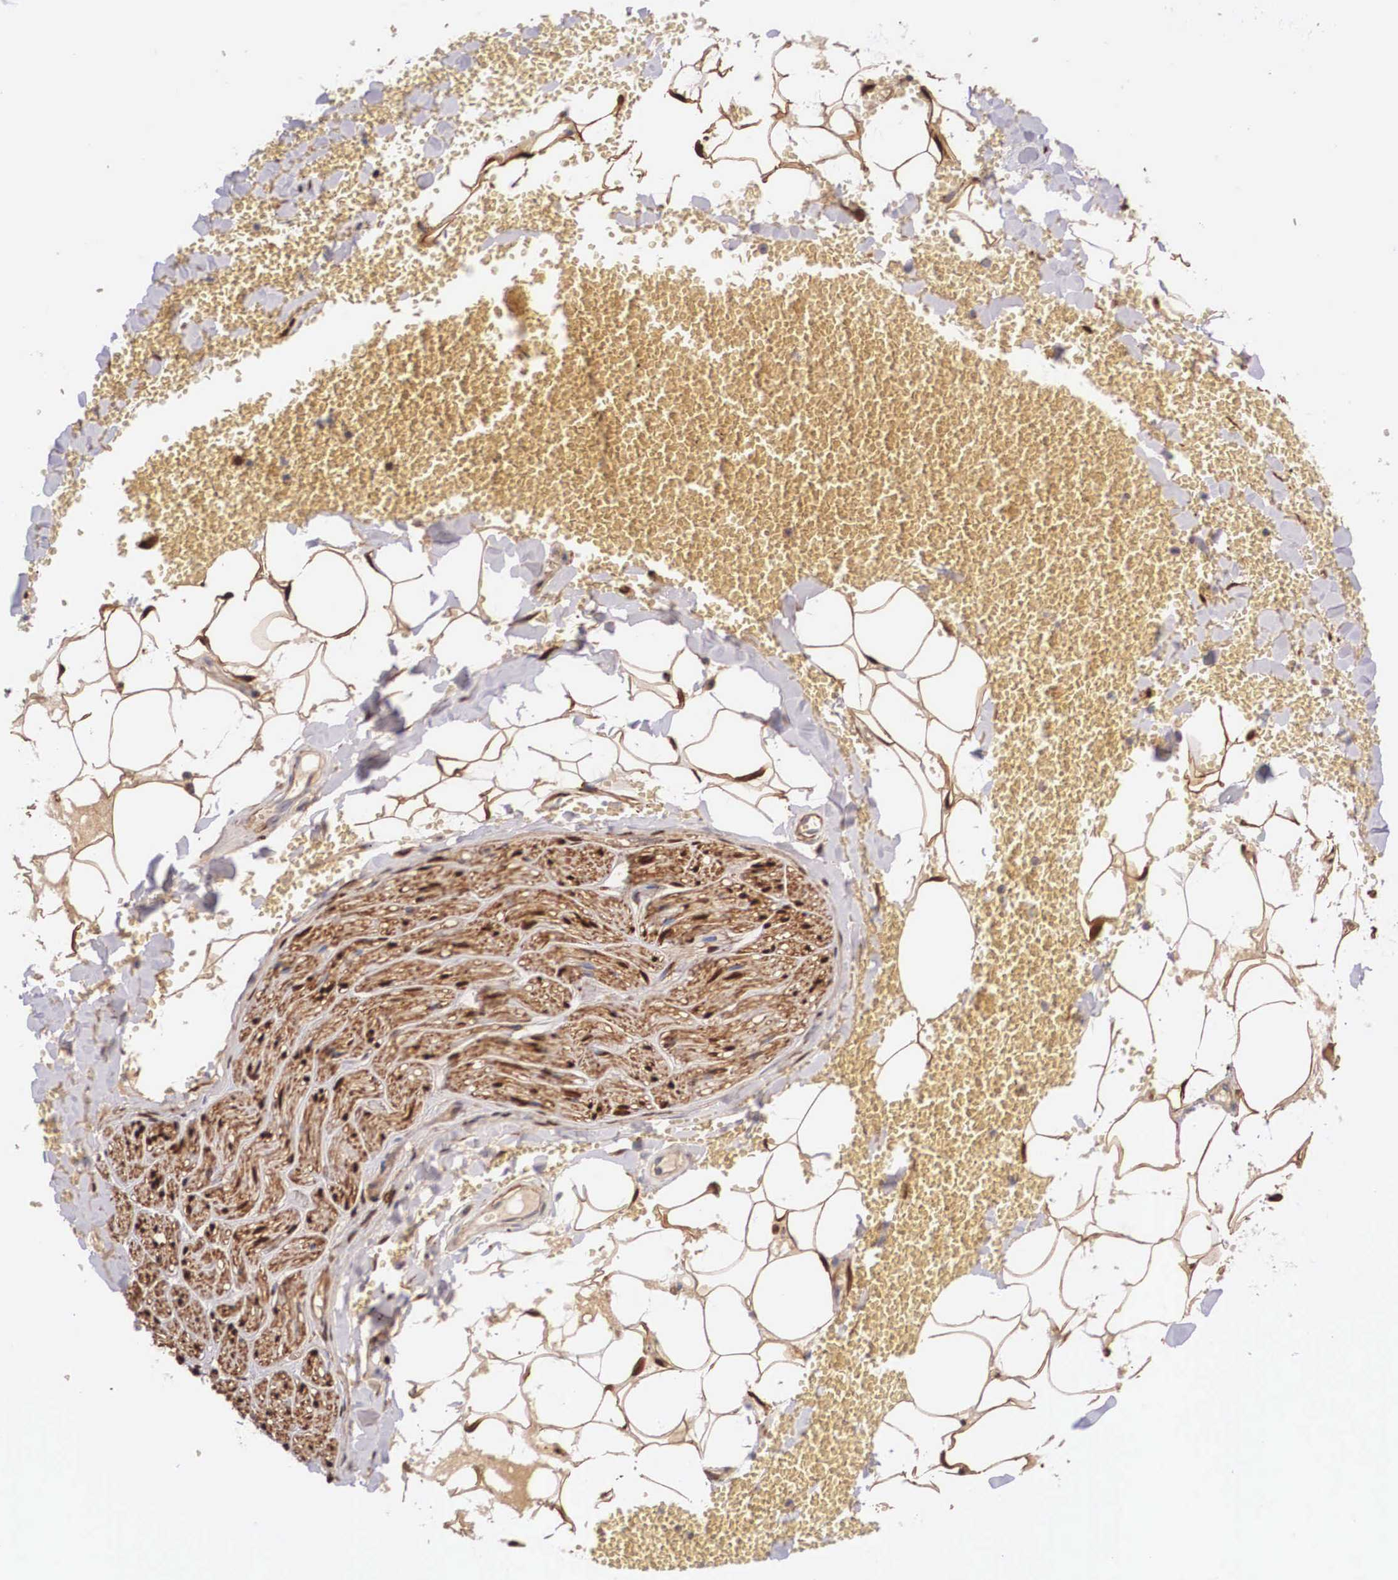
{"staining": {"intensity": "moderate", "quantity": ">75%", "location": "cytoplasmic/membranous,nuclear"}, "tissue": "adipose tissue", "cell_type": "Adipocytes", "image_type": "normal", "snomed": [{"axis": "morphology", "description": "Normal tissue, NOS"}, {"axis": "morphology", "description": "Inflammation, NOS"}, {"axis": "topography", "description": "Lymph node"}, {"axis": "topography", "description": "Peripheral nerve tissue"}], "caption": "Immunohistochemistry photomicrograph of benign adipose tissue: human adipose tissue stained using immunohistochemistry (IHC) demonstrates medium levels of moderate protein expression localized specifically in the cytoplasmic/membranous,nuclear of adipocytes, appearing as a cytoplasmic/membranous,nuclear brown color.", "gene": "LGALS1", "patient": {"sex": "male", "age": 52}}